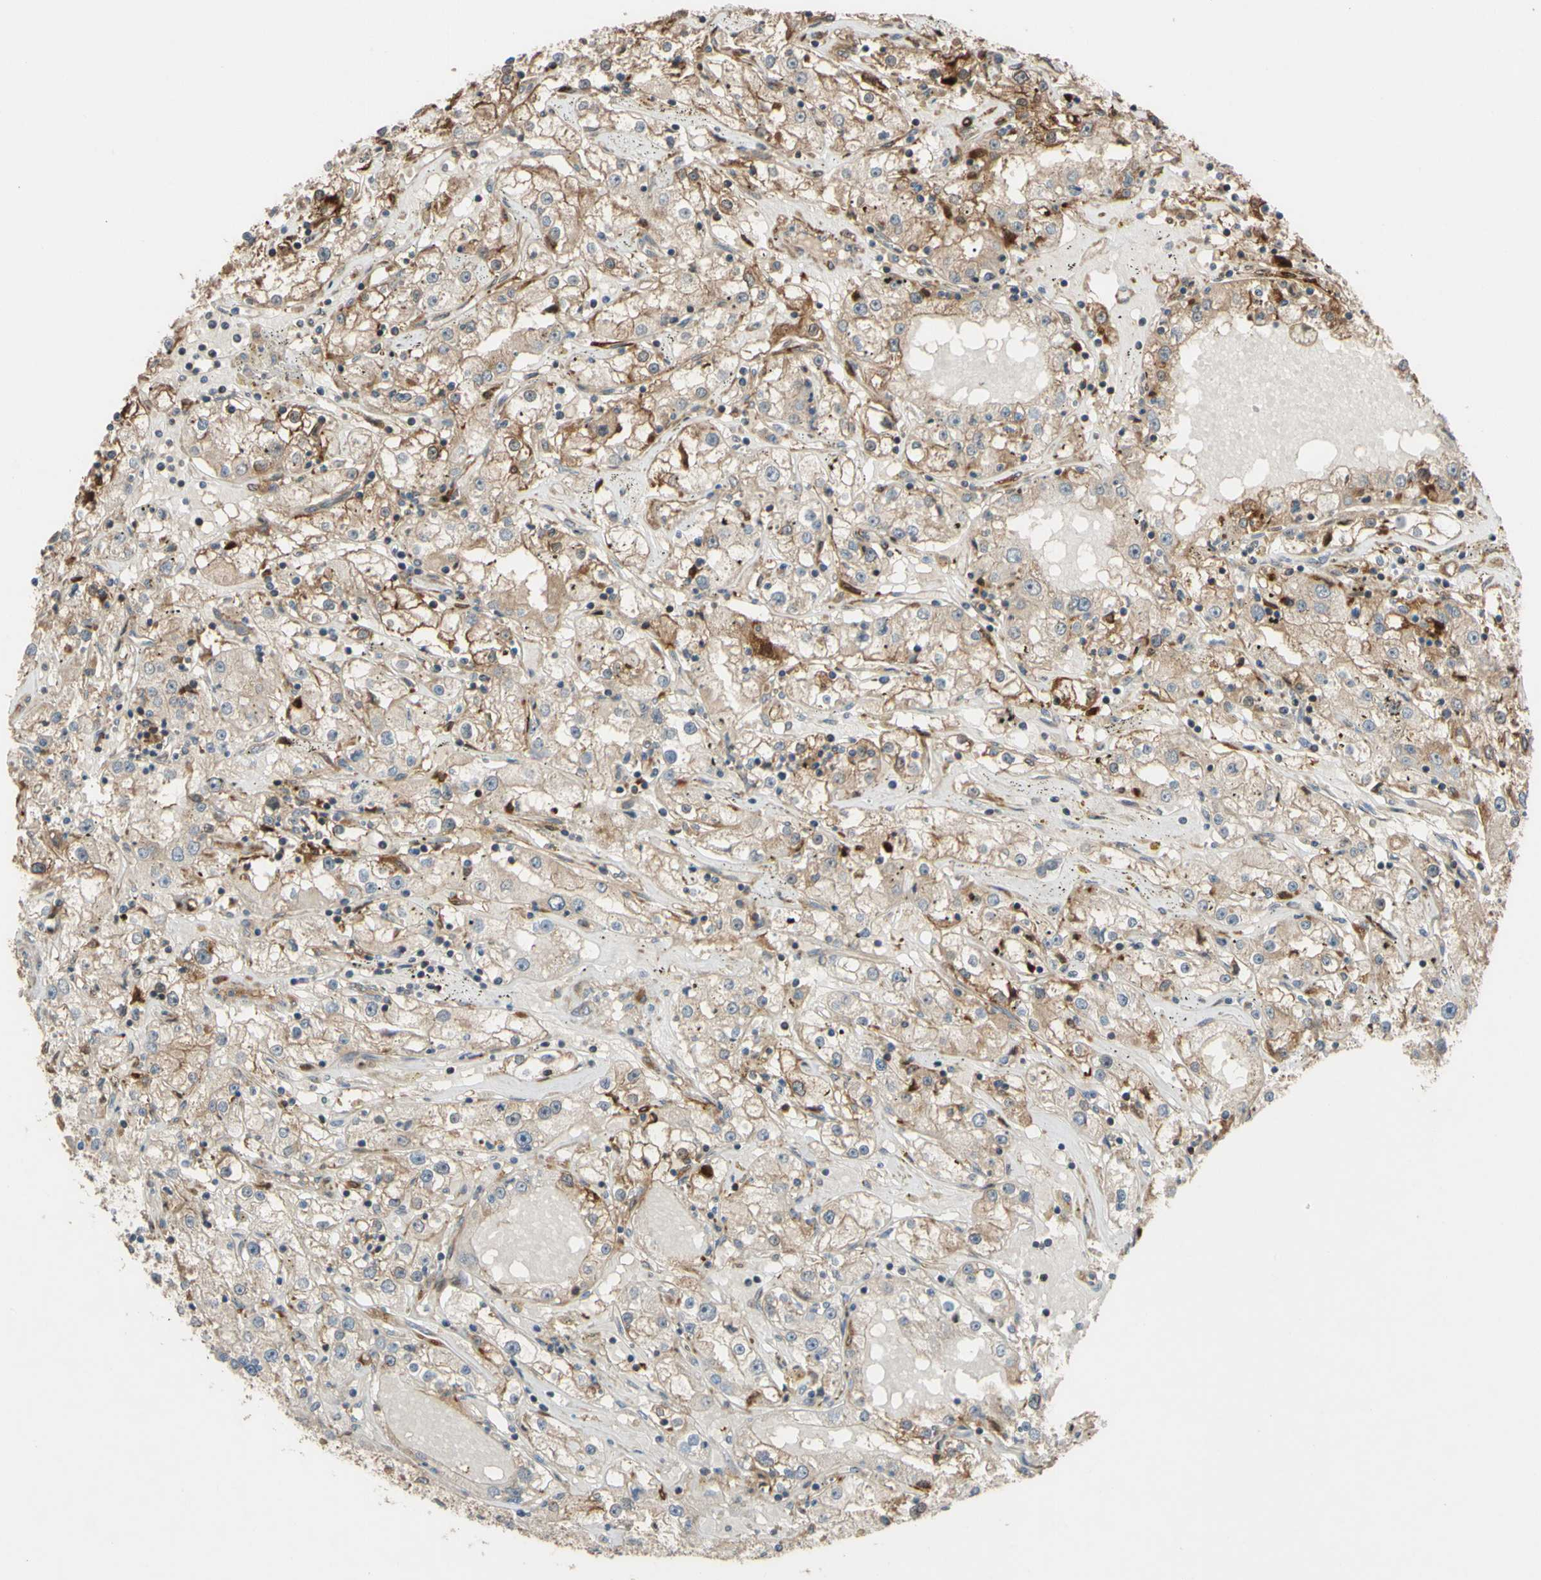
{"staining": {"intensity": "moderate", "quantity": ">75%", "location": "cytoplasmic/membranous"}, "tissue": "renal cancer", "cell_type": "Tumor cells", "image_type": "cancer", "snomed": [{"axis": "morphology", "description": "Adenocarcinoma, NOS"}, {"axis": "topography", "description": "Kidney"}], "caption": "This photomicrograph reveals IHC staining of human adenocarcinoma (renal), with medium moderate cytoplasmic/membranous staining in approximately >75% of tumor cells.", "gene": "SPTLC1", "patient": {"sex": "male", "age": 56}}